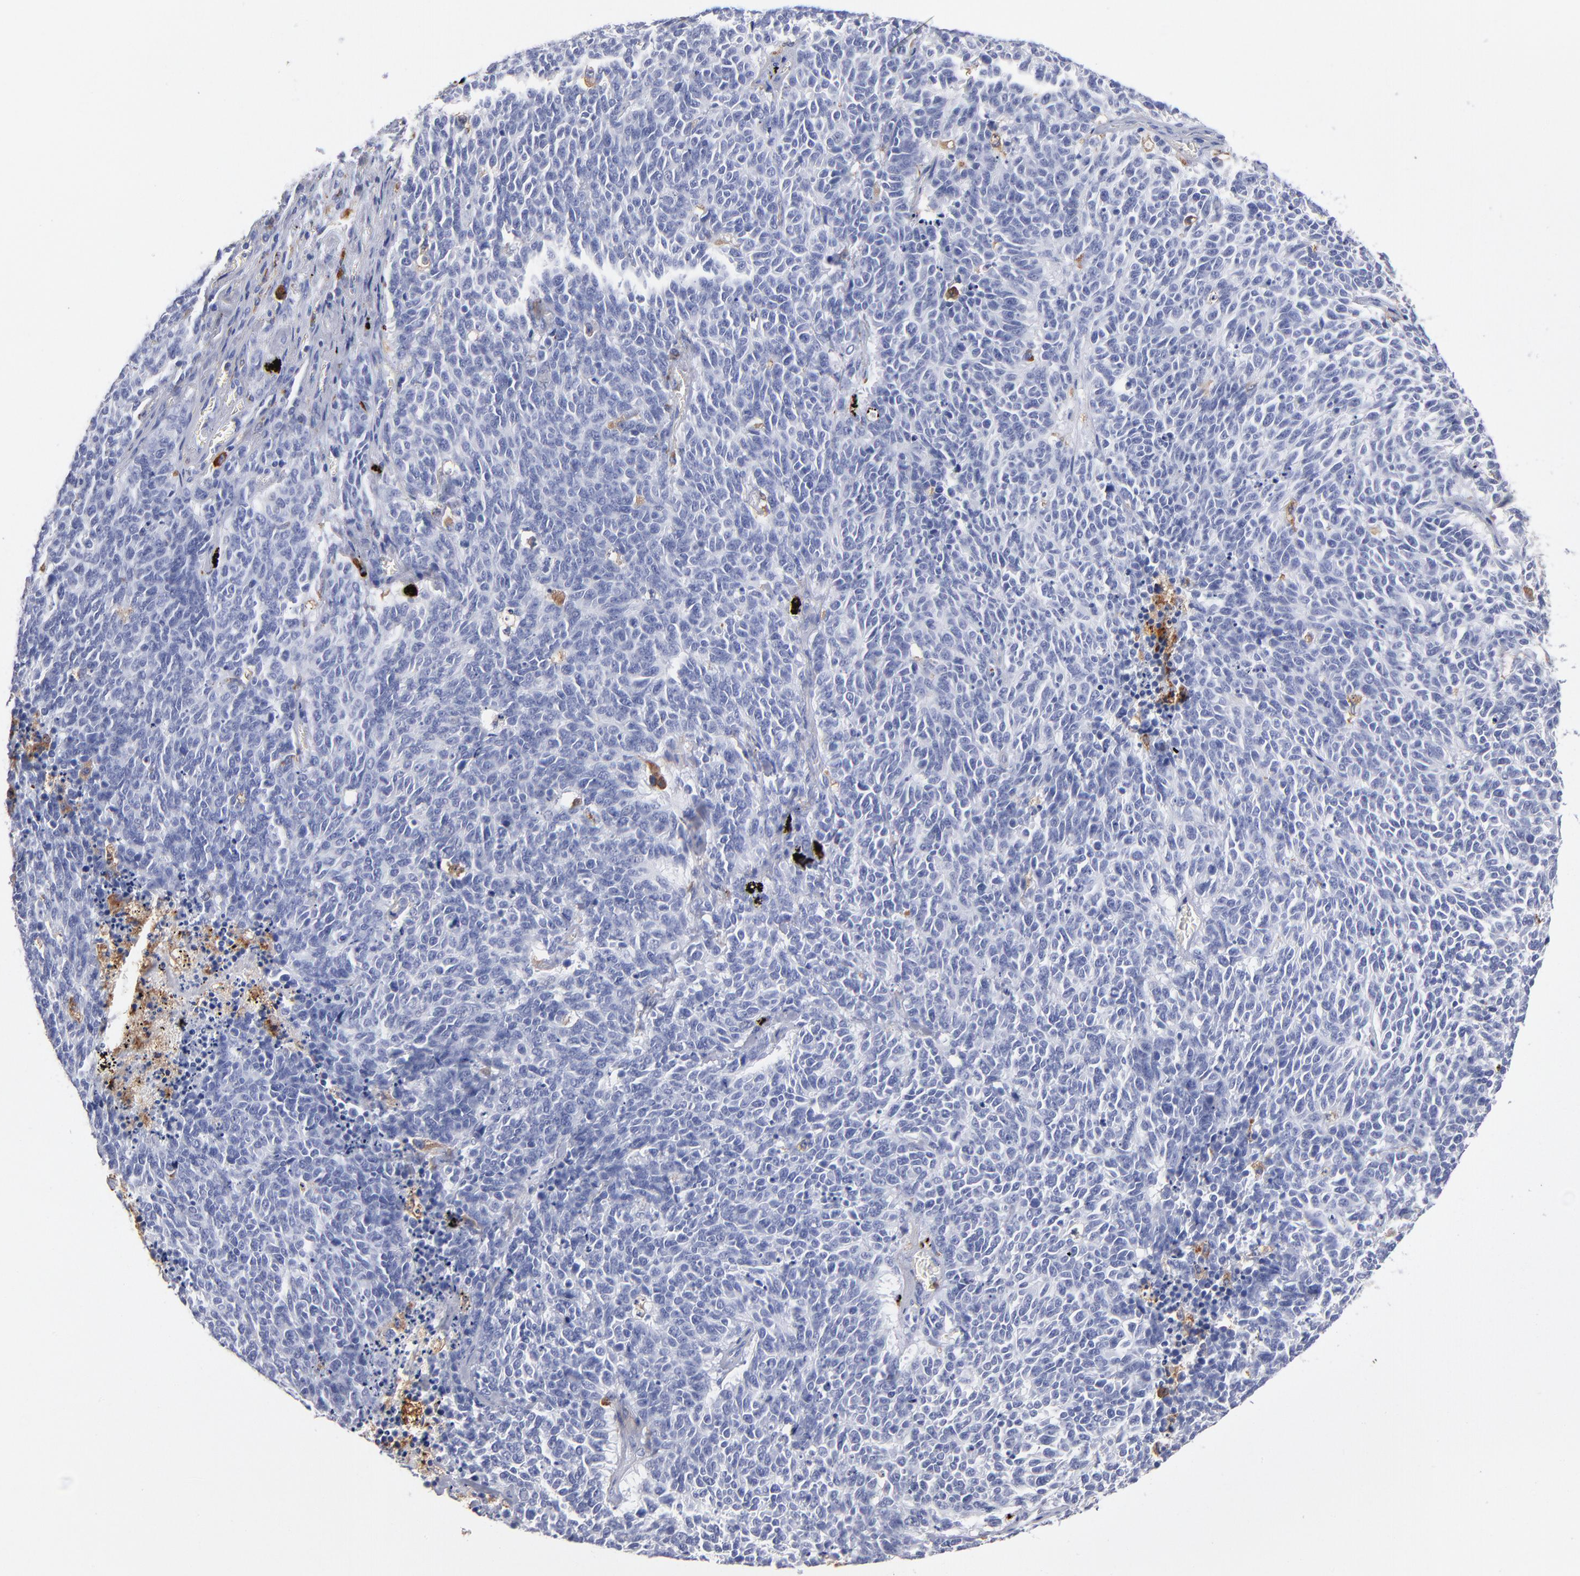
{"staining": {"intensity": "negative", "quantity": "none", "location": "none"}, "tissue": "lung cancer", "cell_type": "Tumor cells", "image_type": "cancer", "snomed": [{"axis": "morphology", "description": "Neoplasm, malignant, NOS"}, {"axis": "topography", "description": "Lung"}], "caption": "DAB (3,3'-diaminobenzidine) immunohistochemical staining of lung cancer (neoplasm (malignant)) reveals no significant staining in tumor cells.", "gene": "CD180", "patient": {"sex": "female", "age": 58}}